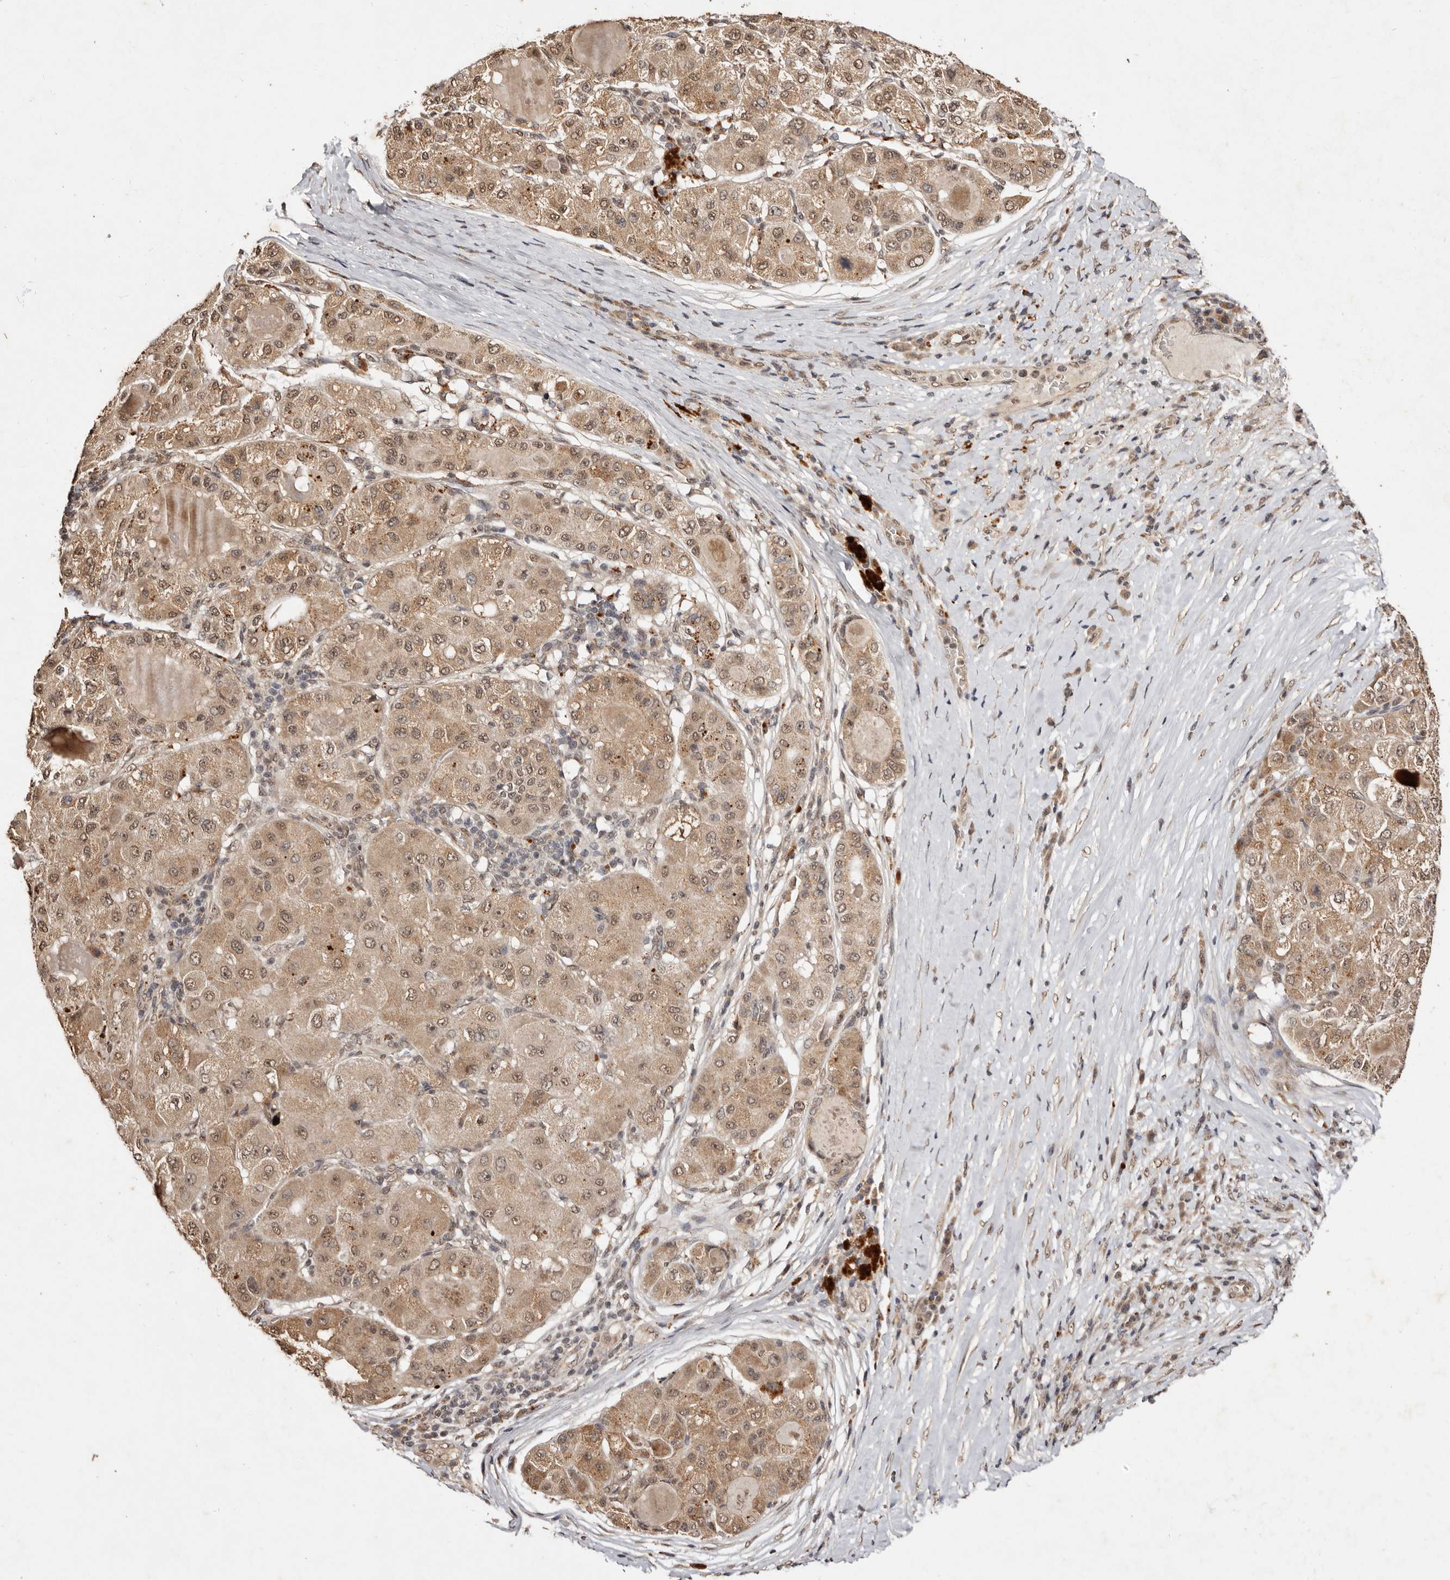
{"staining": {"intensity": "moderate", "quantity": ">75%", "location": "cytoplasmic/membranous,nuclear"}, "tissue": "liver cancer", "cell_type": "Tumor cells", "image_type": "cancer", "snomed": [{"axis": "morphology", "description": "Carcinoma, Hepatocellular, NOS"}, {"axis": "topography", "description": "Liver"}], "caption": "This image displays liver cancer stained with IHC to label a protein in brown. The cytoplasmic/membranous and nuclear of tumor cells show moderate positivity for the protein. Nuclei are counter-stained blue.", "gene": "NOTCH1", "patient": {"sex": "male", "age": 80}}